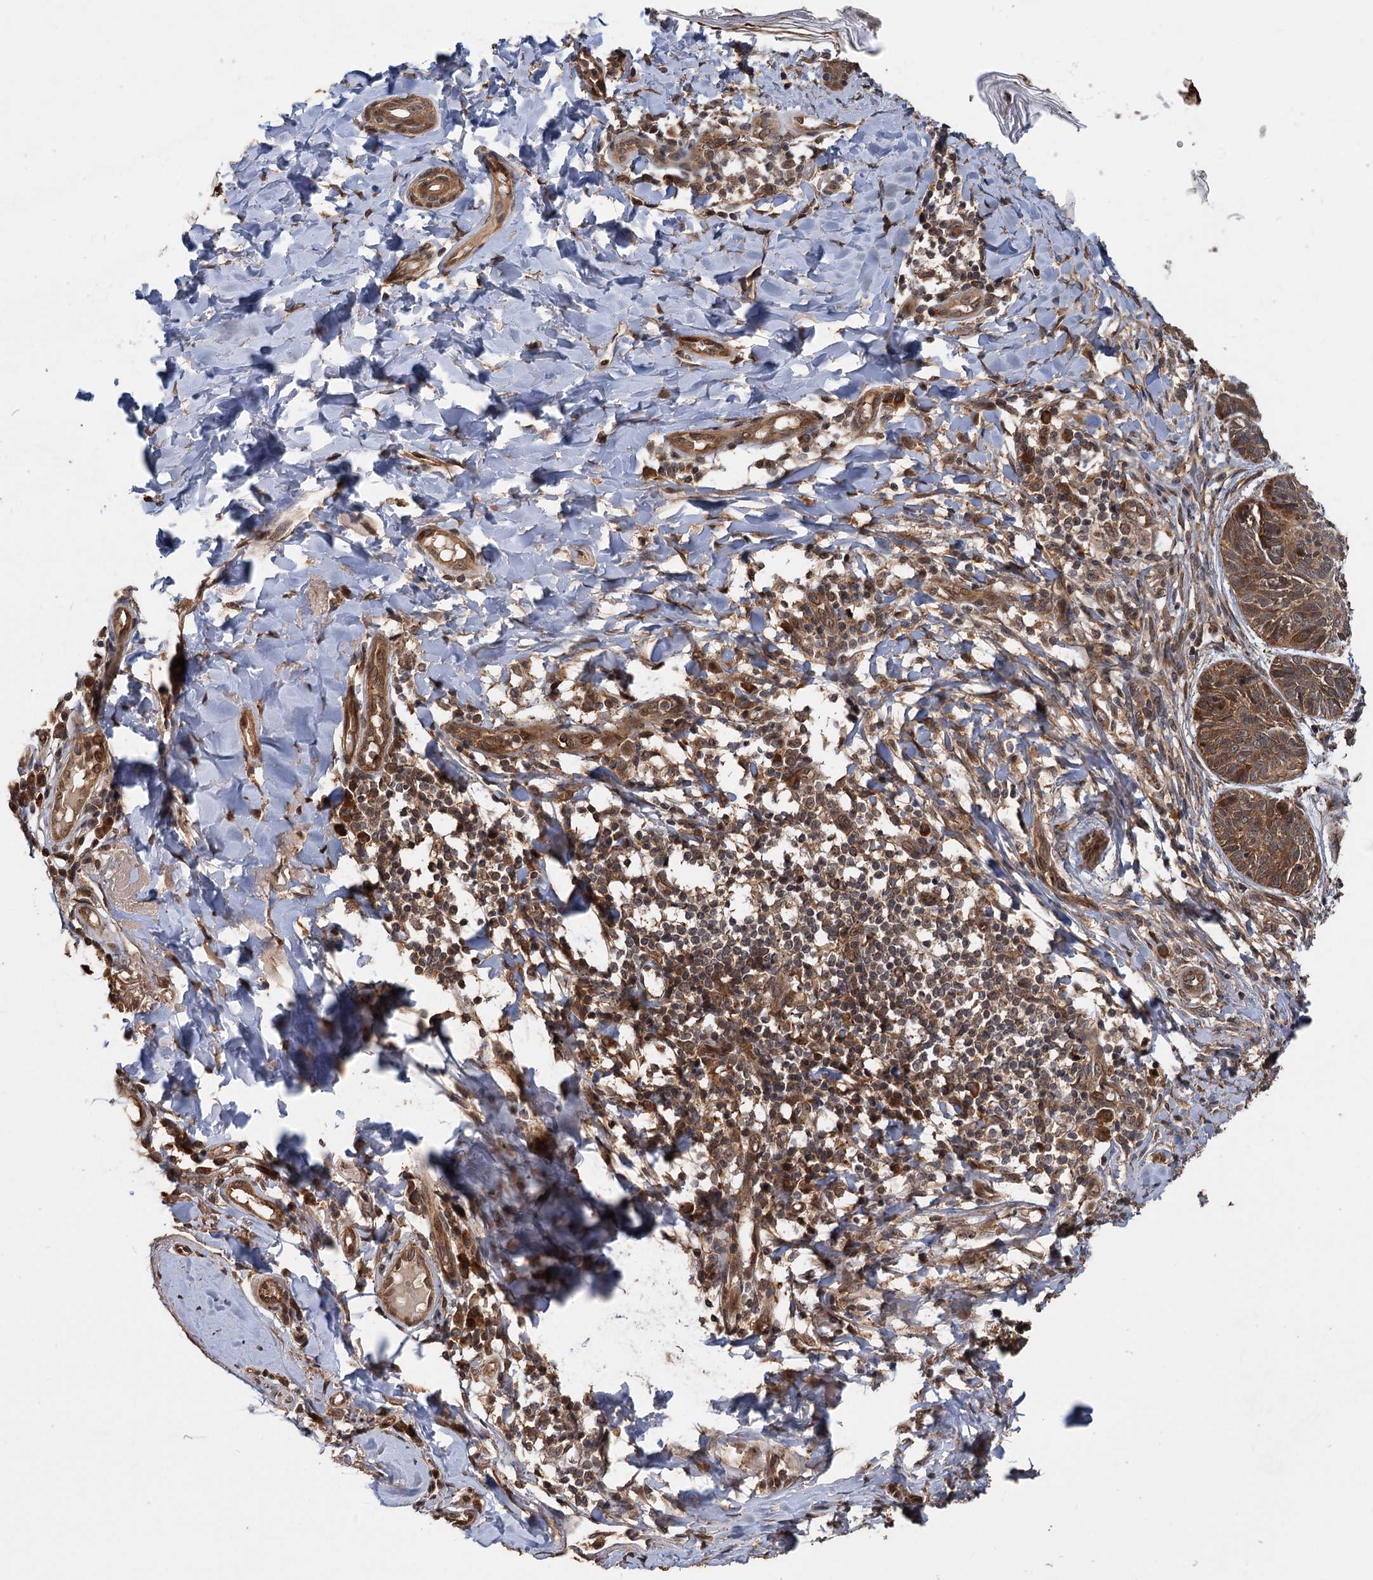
{"staining": {"intensity": "moderate", "quantity": ">75%", "location": "cytoplasmic/membranous"}, "tissue": "skin cancer", "cell_type": "Tumor cells", "image_type": "cancer", "snomed": [{"axis": "morphology", "description": "Normal tissue, NOS"}, {"axis": "morphology", "description": "Basal cell carcinoma"}, {"axis": "topography", "description": "Skin"}], "caption": "Moderate cytoplasmic/membranous expression for a protein is identified in about >75% of tumor cells of skin cancer (basal cell carcinoma) using immunohistochemistry (IHC).", "gene": "KANSL2", "patient": {"sex": "male", "age": 66}}